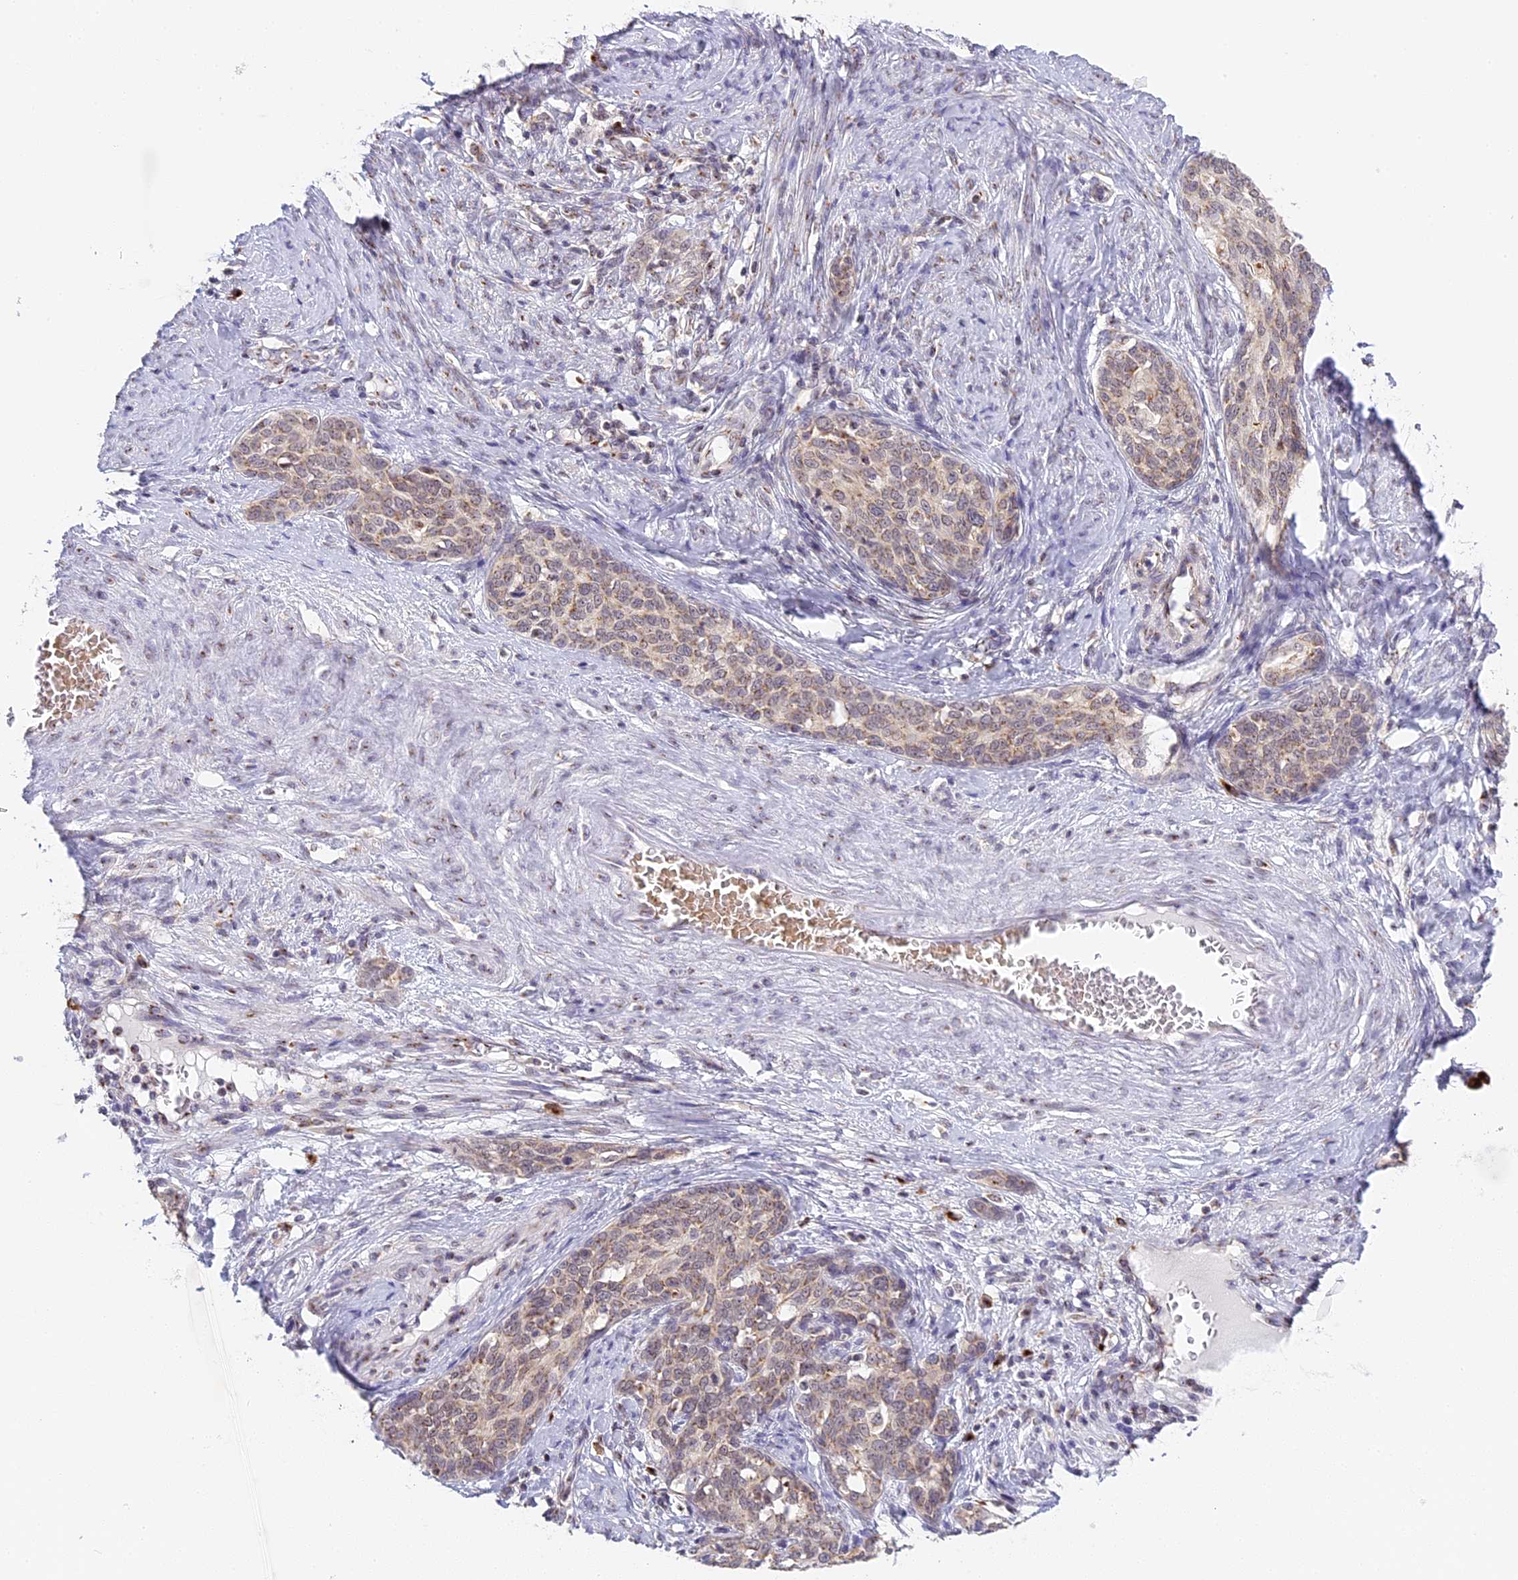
{"staining": {"intensity": "weak", "quantity": "25%-75%", "location": "cytoplasmic/membranous"}, "tissue": "cervical cancer", "cell_type": "Tumor cells", "image_type": "cancer", "snomed": [{"axis": "morphology", "description": "Squamous cell carcinoma, NOS"}, {"axis": "morphology", "description": "Adenocarcinoma, NOS"}, {"axis": "topography", "description": "Cervix"}], "caption": "Cervical squamous cell carcinoma was stained to show a protein in brown. There is low levels of weak cytoplasmic/membranous staining in approximately 25%-75% of tumor cells.", "gene": "HEATR5B", "patient": {"sex": "female", "age": 52}}